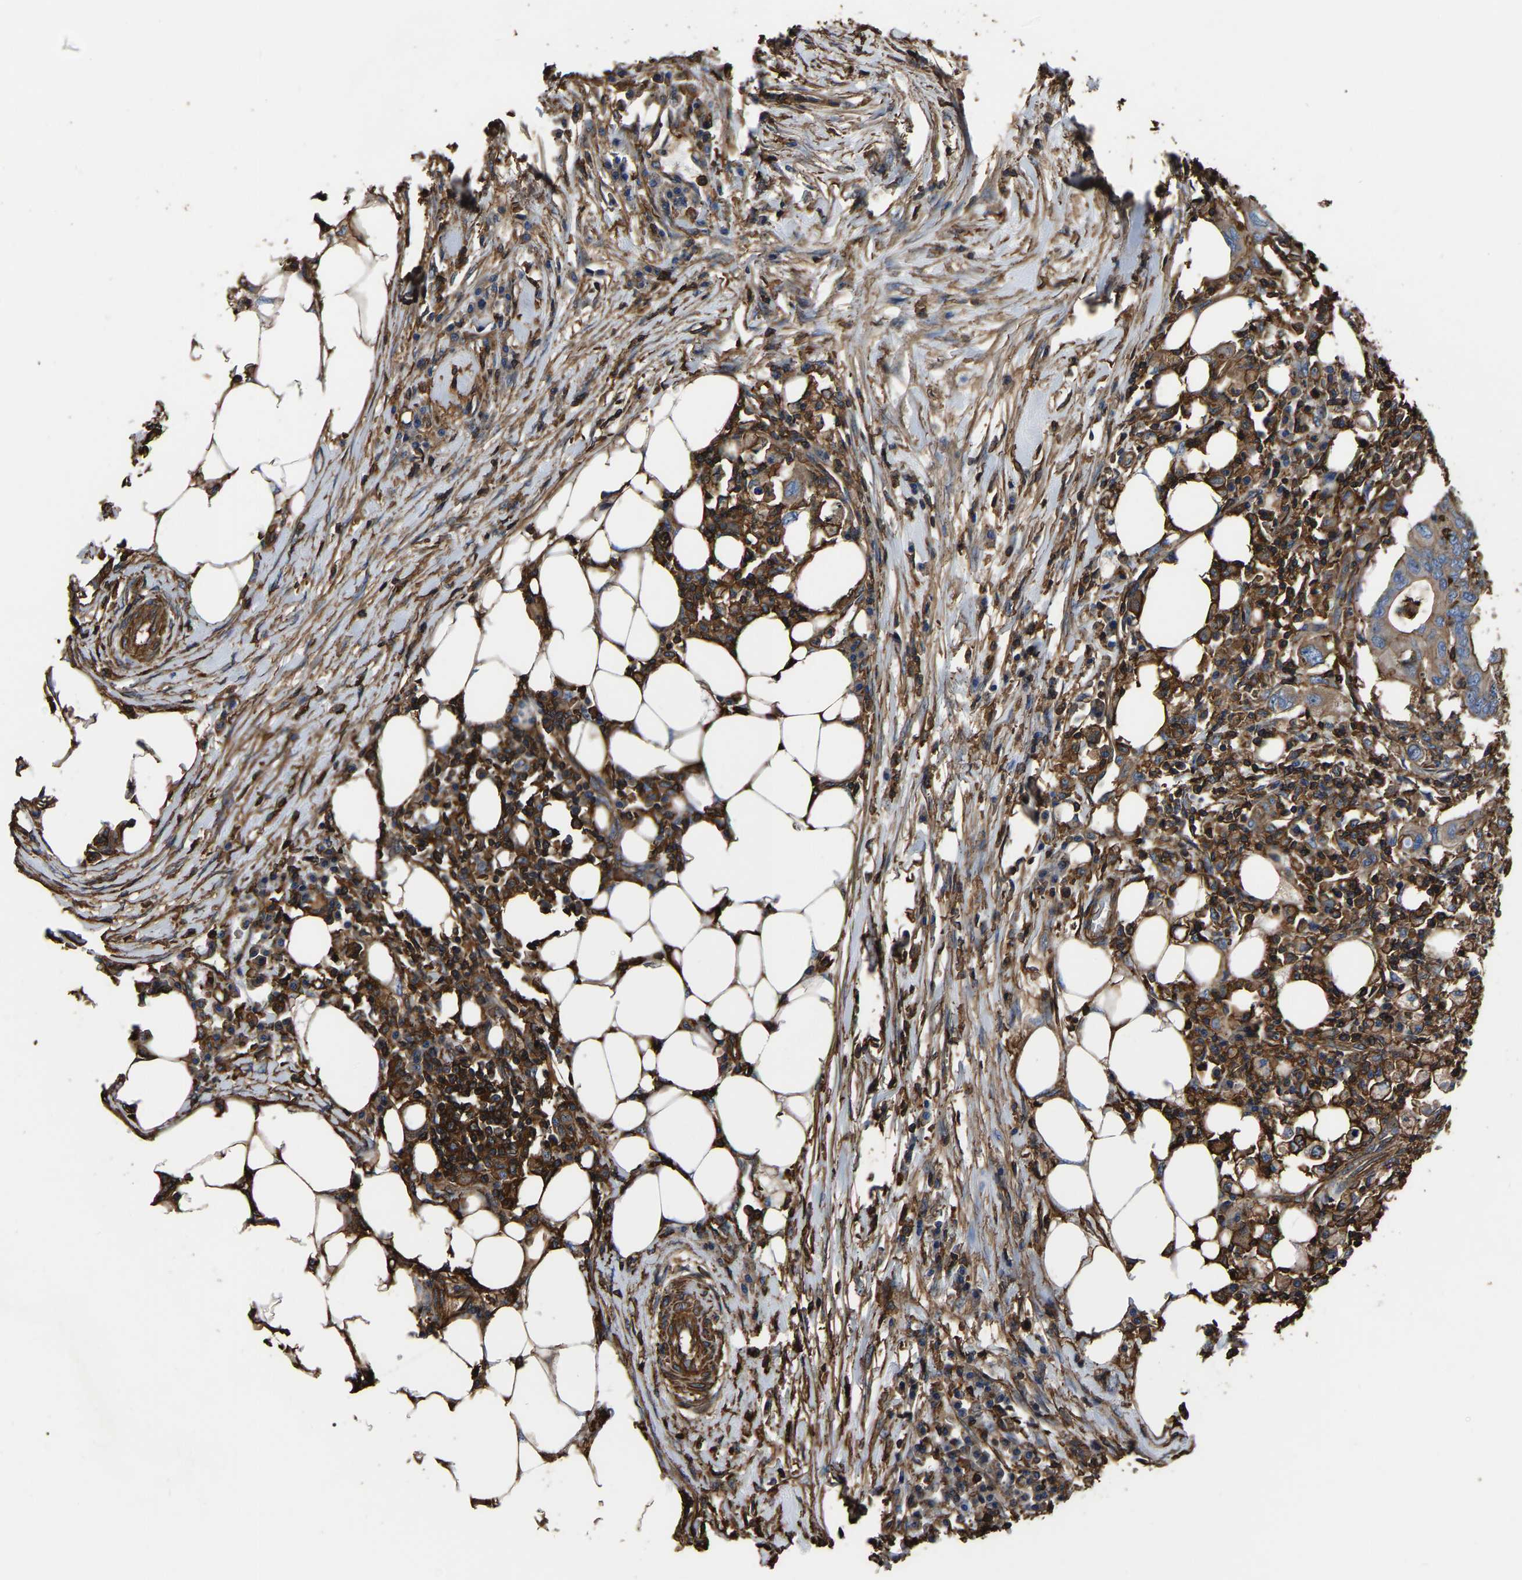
{"staining": {"intensity": "moderate", "quantity": ">75%", "location": "cytoplasmic/membranous"}, "tissue": "colorectal cancer", "cell_type": "Tumor cells", "image_type": "cancer", "snomed": [{"axis": "morphology", "description": "Adenocarcinoma, NOS"}, {"axis": "topography", "description": "Colon"}], "caption": "Immunohistochemical staining of human colorectal cancer demonstrates medium levels of moderate cytoplasmic/membranous protein positivity in about >75% of tumor cells.", "gene": "ARMT1", "patient": {"sex": "male", "age": 71}}